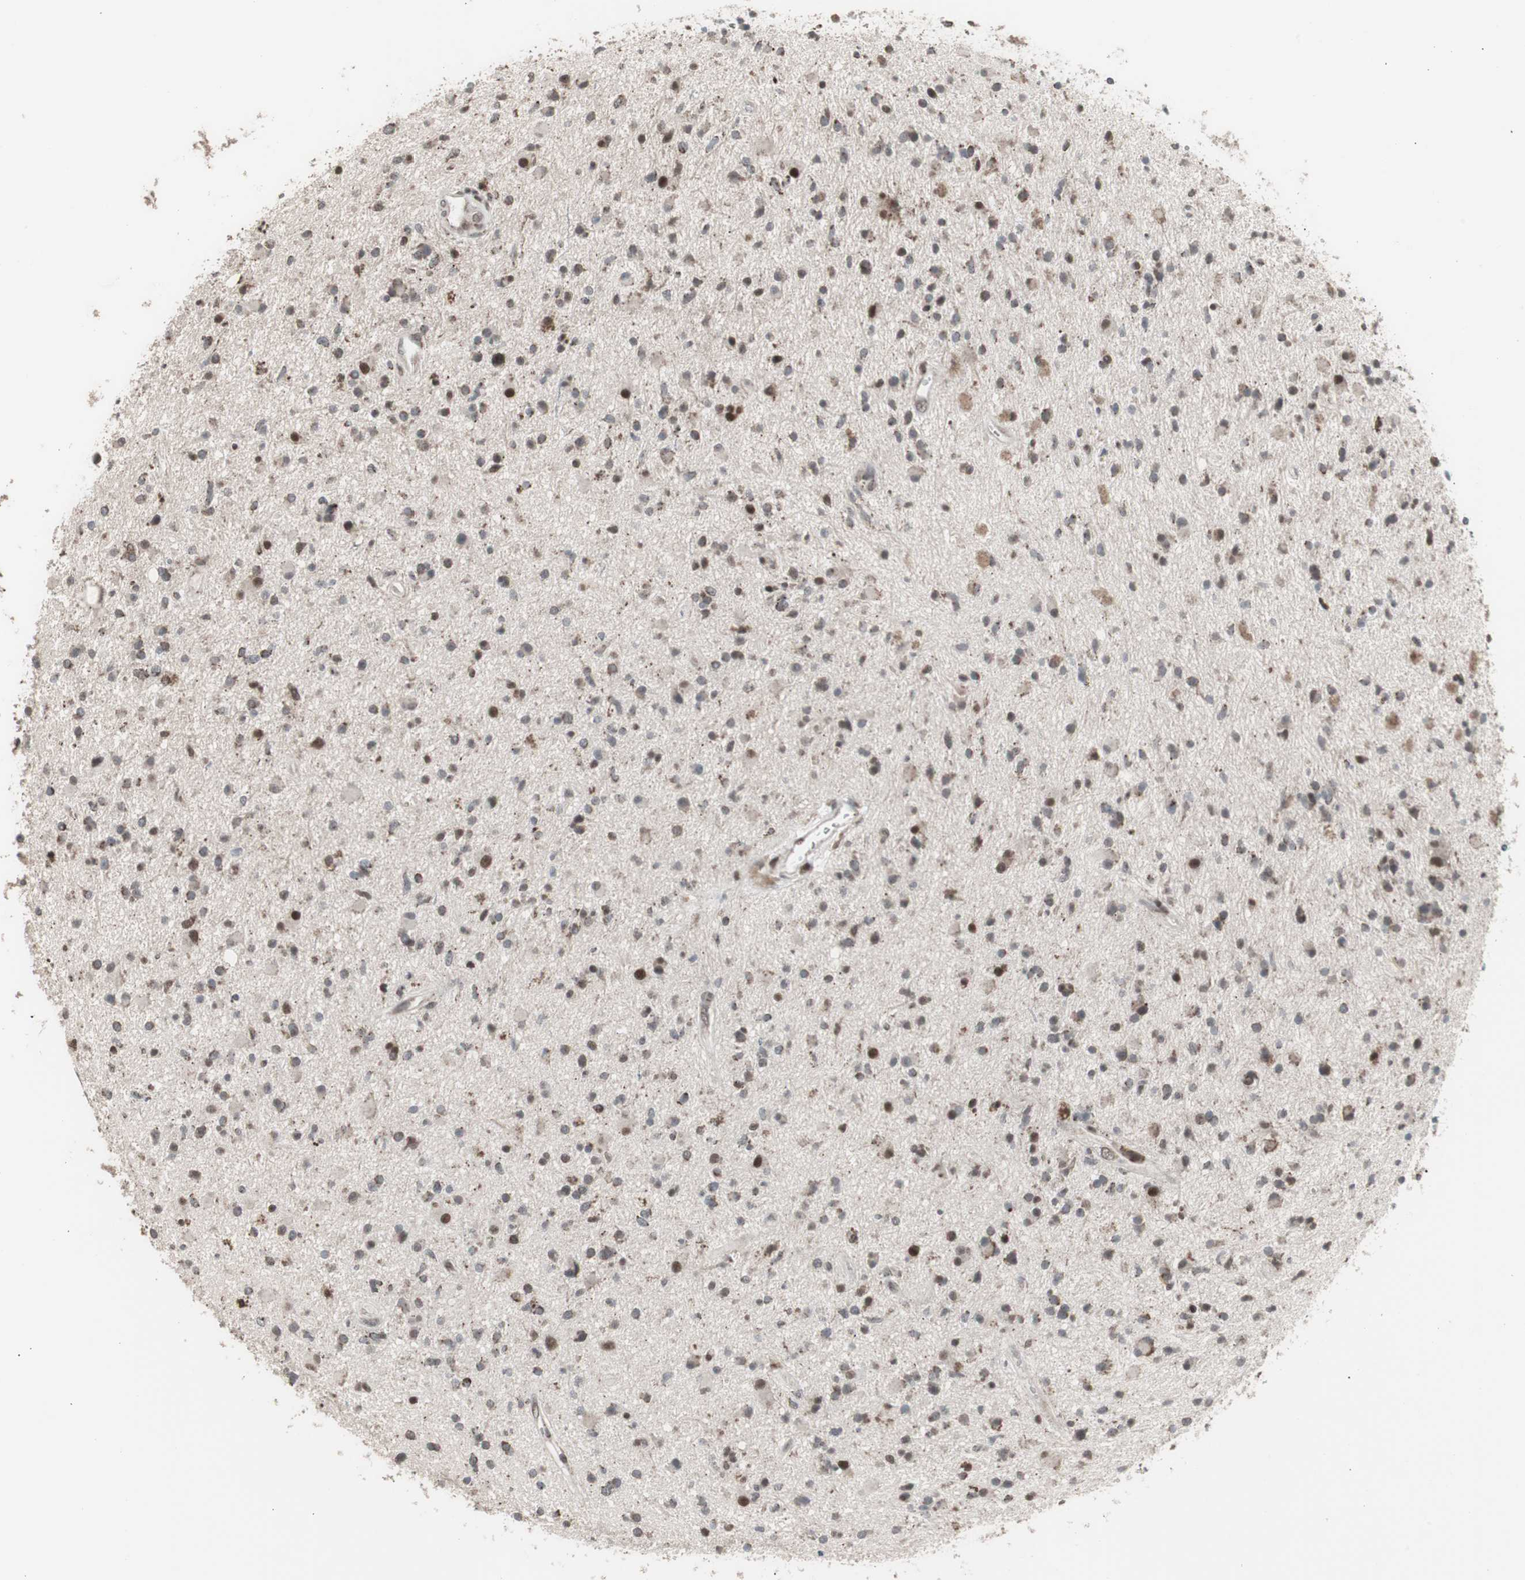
{"staining": {"intensity": "moderate", "quantity": "25%-75%", "location": "nuclear"}, "tissue": "glioma", "cell_type": "Tumor cells", "image_type": "cancer", "snomed": [{"axis": "morphology", "description": "Glioma, malignant, High grade"}, {"axis": "topography", "description": "Brain"}], "caption": "An immunohistochemistry (IHC) histopathology image of tumor tissue is shown. Protein staining in brown highlights moderate nuclear positivity in glioma within tumor cells. (DAB IHC with brightfield microscopy, high magnification).", "gene": "RXRA", "patient": {"sex": "male", "age": 33}}